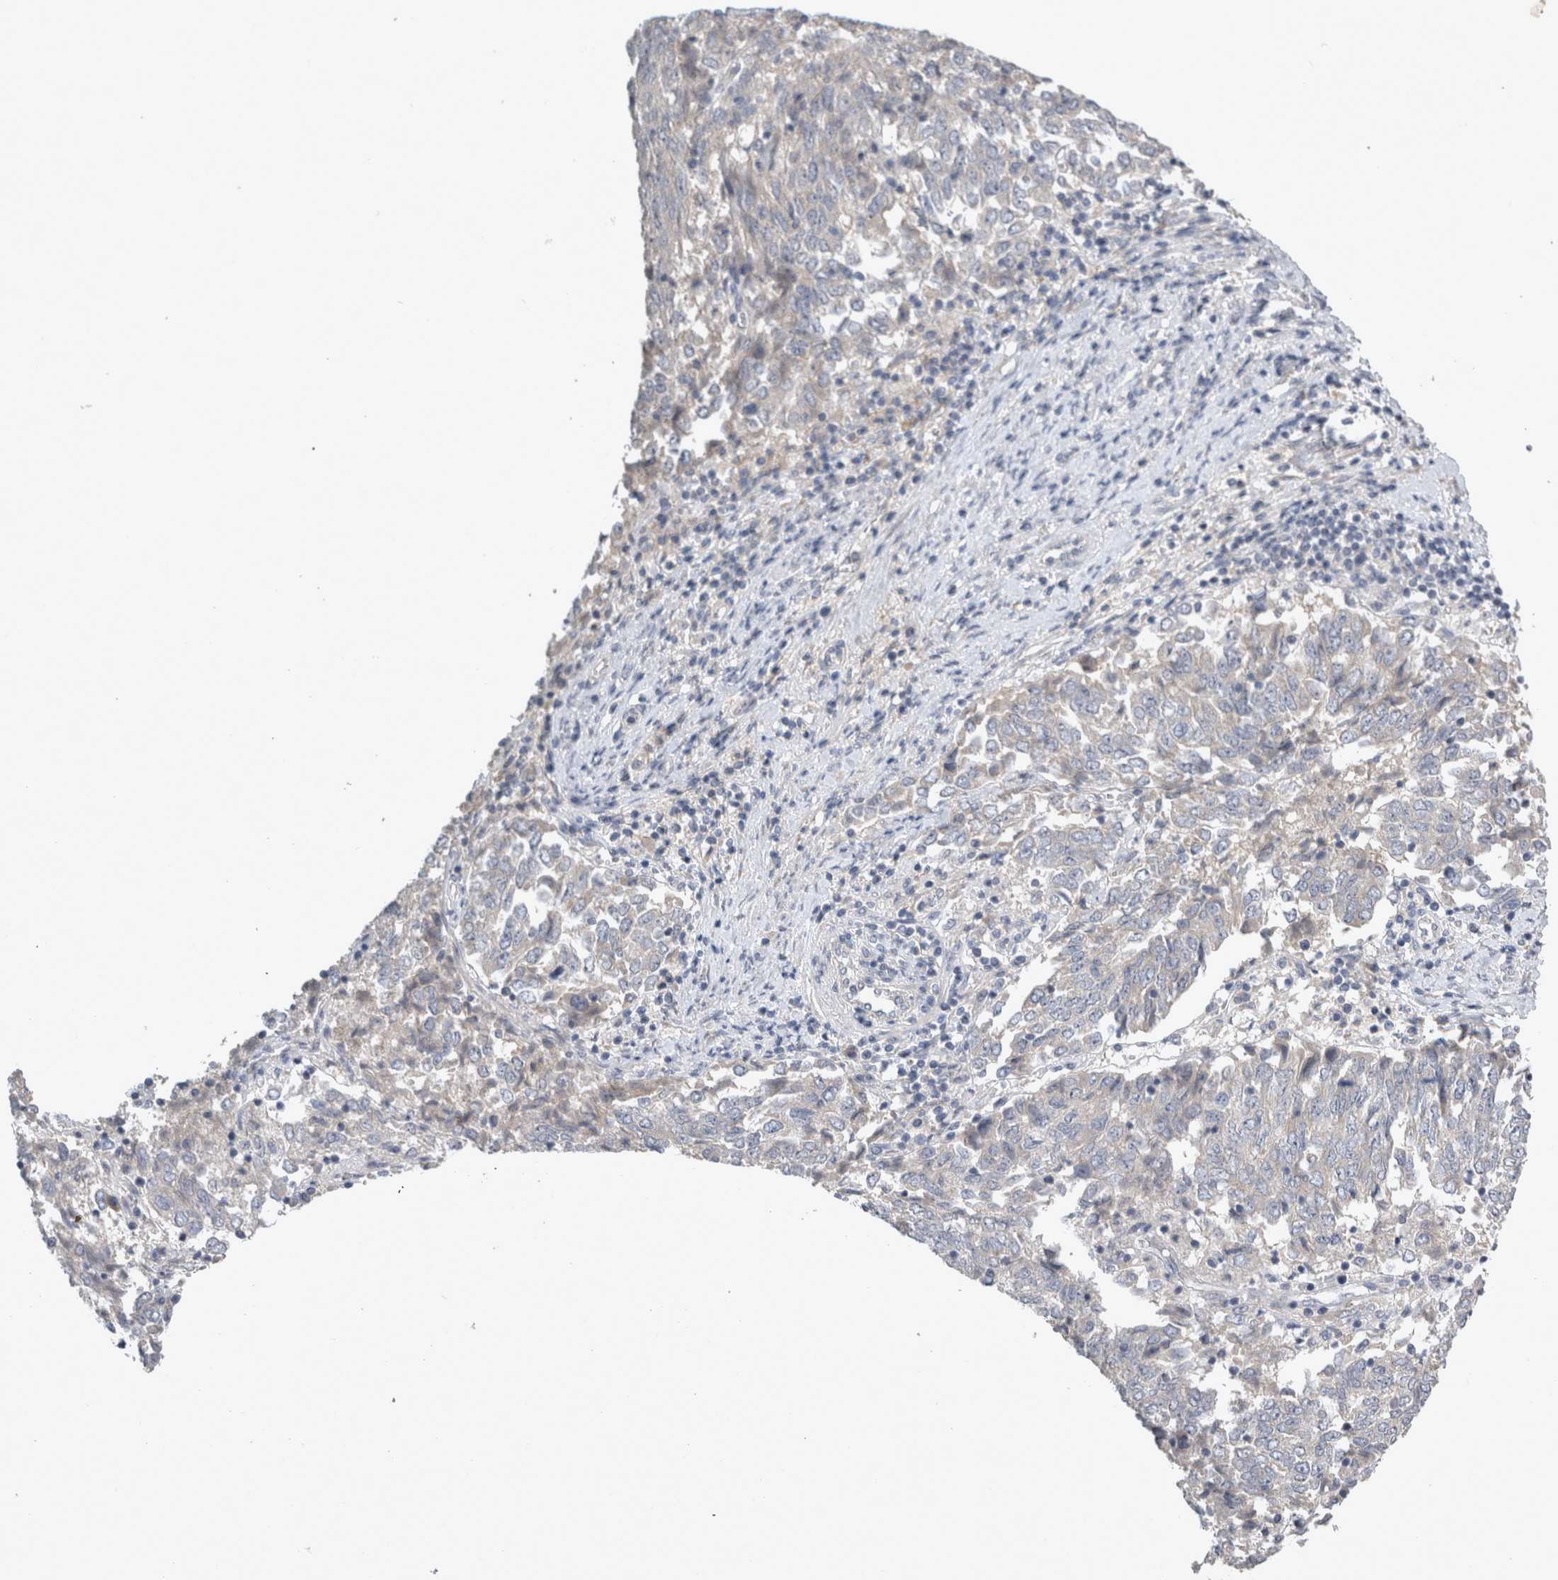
{"staining": {"intensity": "negative", "quantity": "none", "location": "none"}, "tissue": "endometrial cancer", "cell_type": "Tumor cells", "image_type": "cancer", "snomed": [{"axis": "morphology", "description": "Adenocarcinoma, NOS"}, {"axis": "topography", "description": "Endometrium"}], "caption": "High power microscopy photomicrograph of an immunohistochemistry (IHC) image of adenocarcinoma (endometrial), revealing no significant positivity in tumor cells.", "gene": "SLC22A11", "patient": {"sex": "female", "age": 80}}